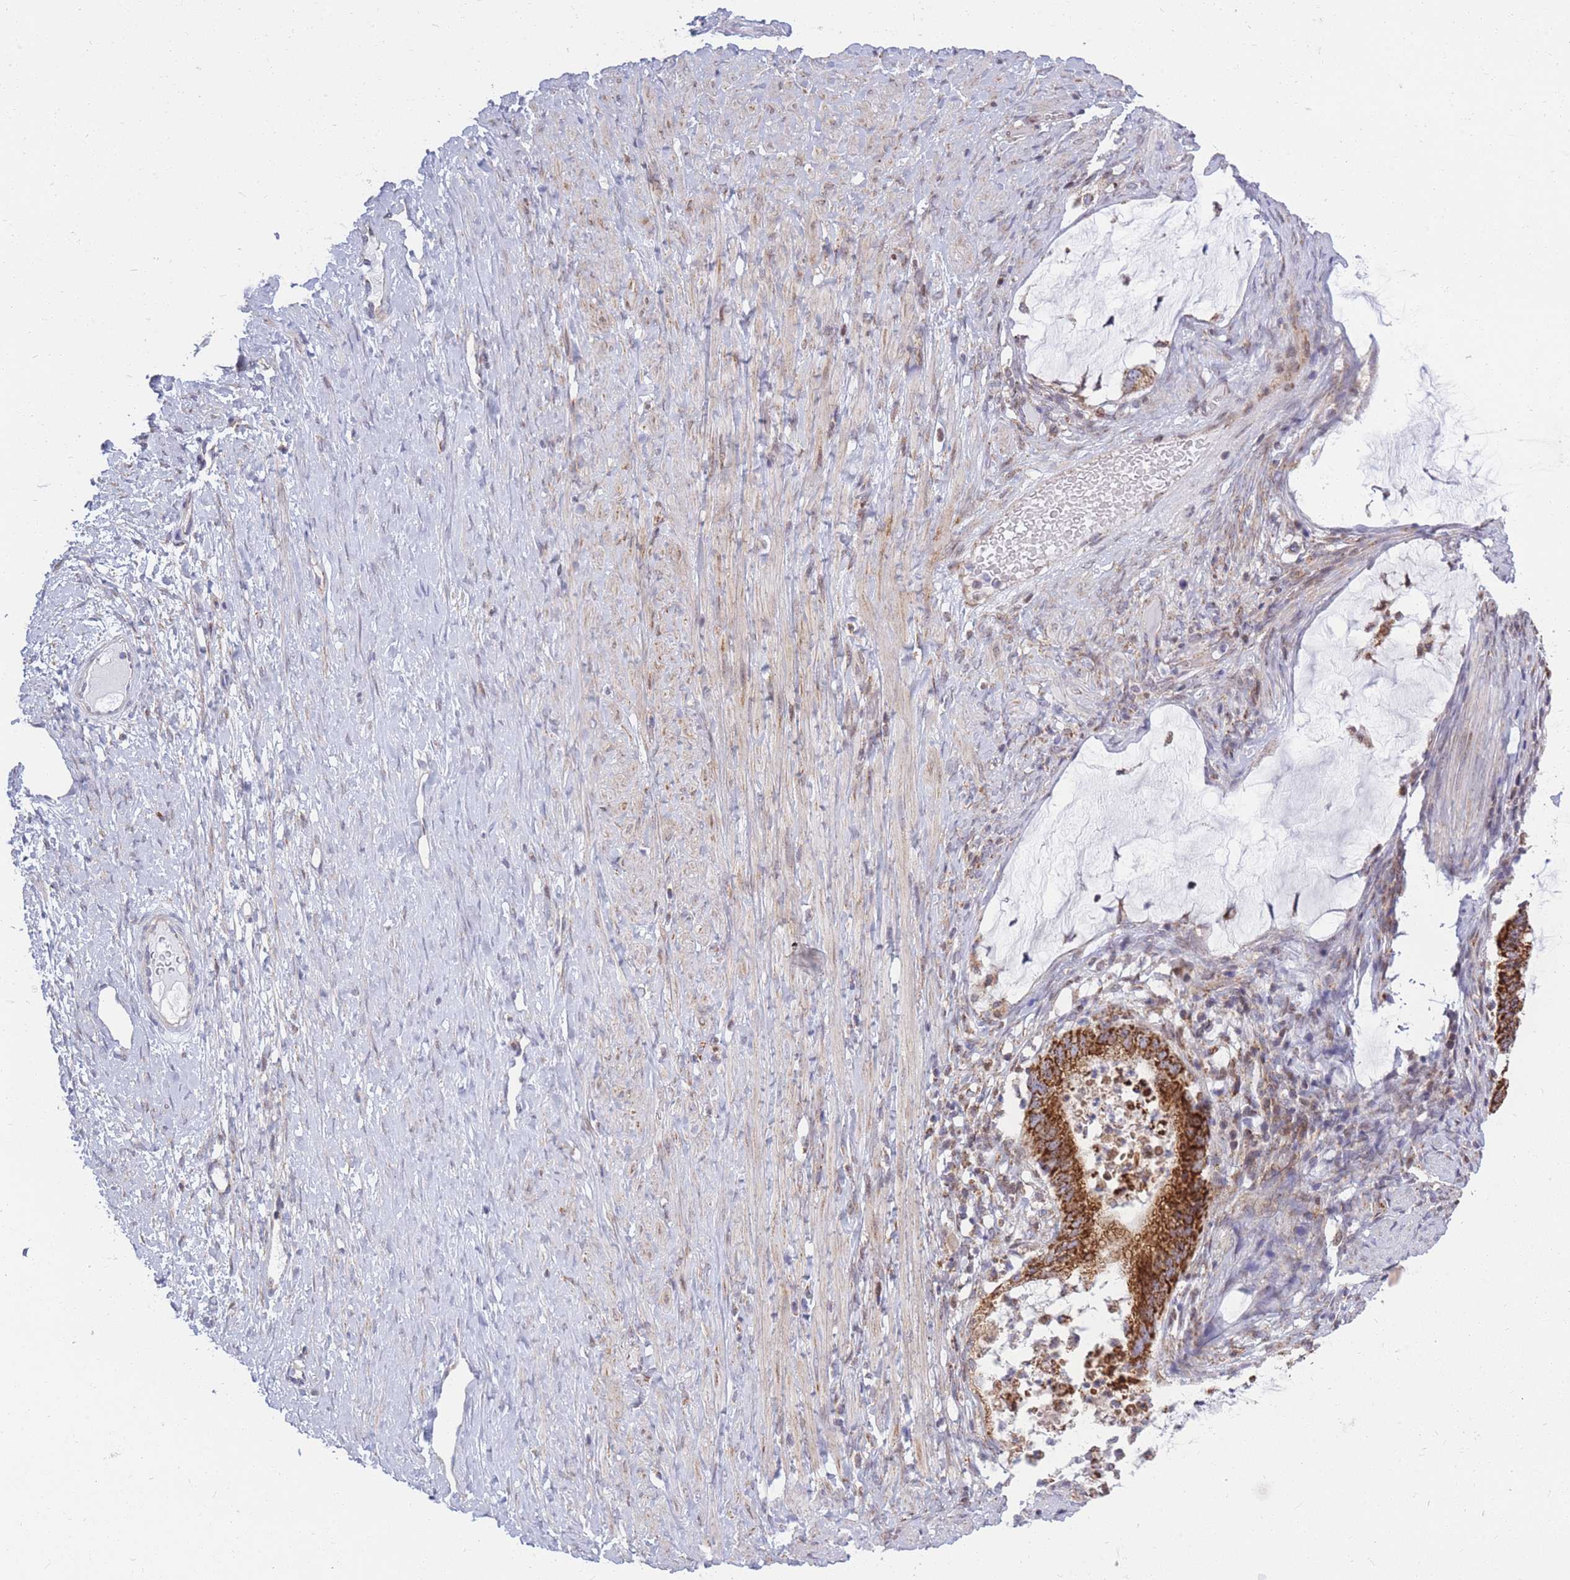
{"staining": {"intensity": "strong", "quantity": ">75%", "location": "cytoplasmic/membranous"}, "tissue": "ovarian cancer", "cell_type": "Tumor cells", "image_type": "cancer", "snomed": [{"axis": "morphology", "description": "Cystadenocarcinoma, mucinous, NOS"}, {"axis": "topography", "description": "Ovary"}], "caption": "Protein analysis of ovarian cancer tissue reveals strong cytoplasmic/membranous staining in about >75% of tumor cells. (DAB (3,3'-diaminobenzidine) IHC with brightfield microscopy, high magnification).", "gene": "MOB4", "patient": {"sex": "female", "age": 61}}